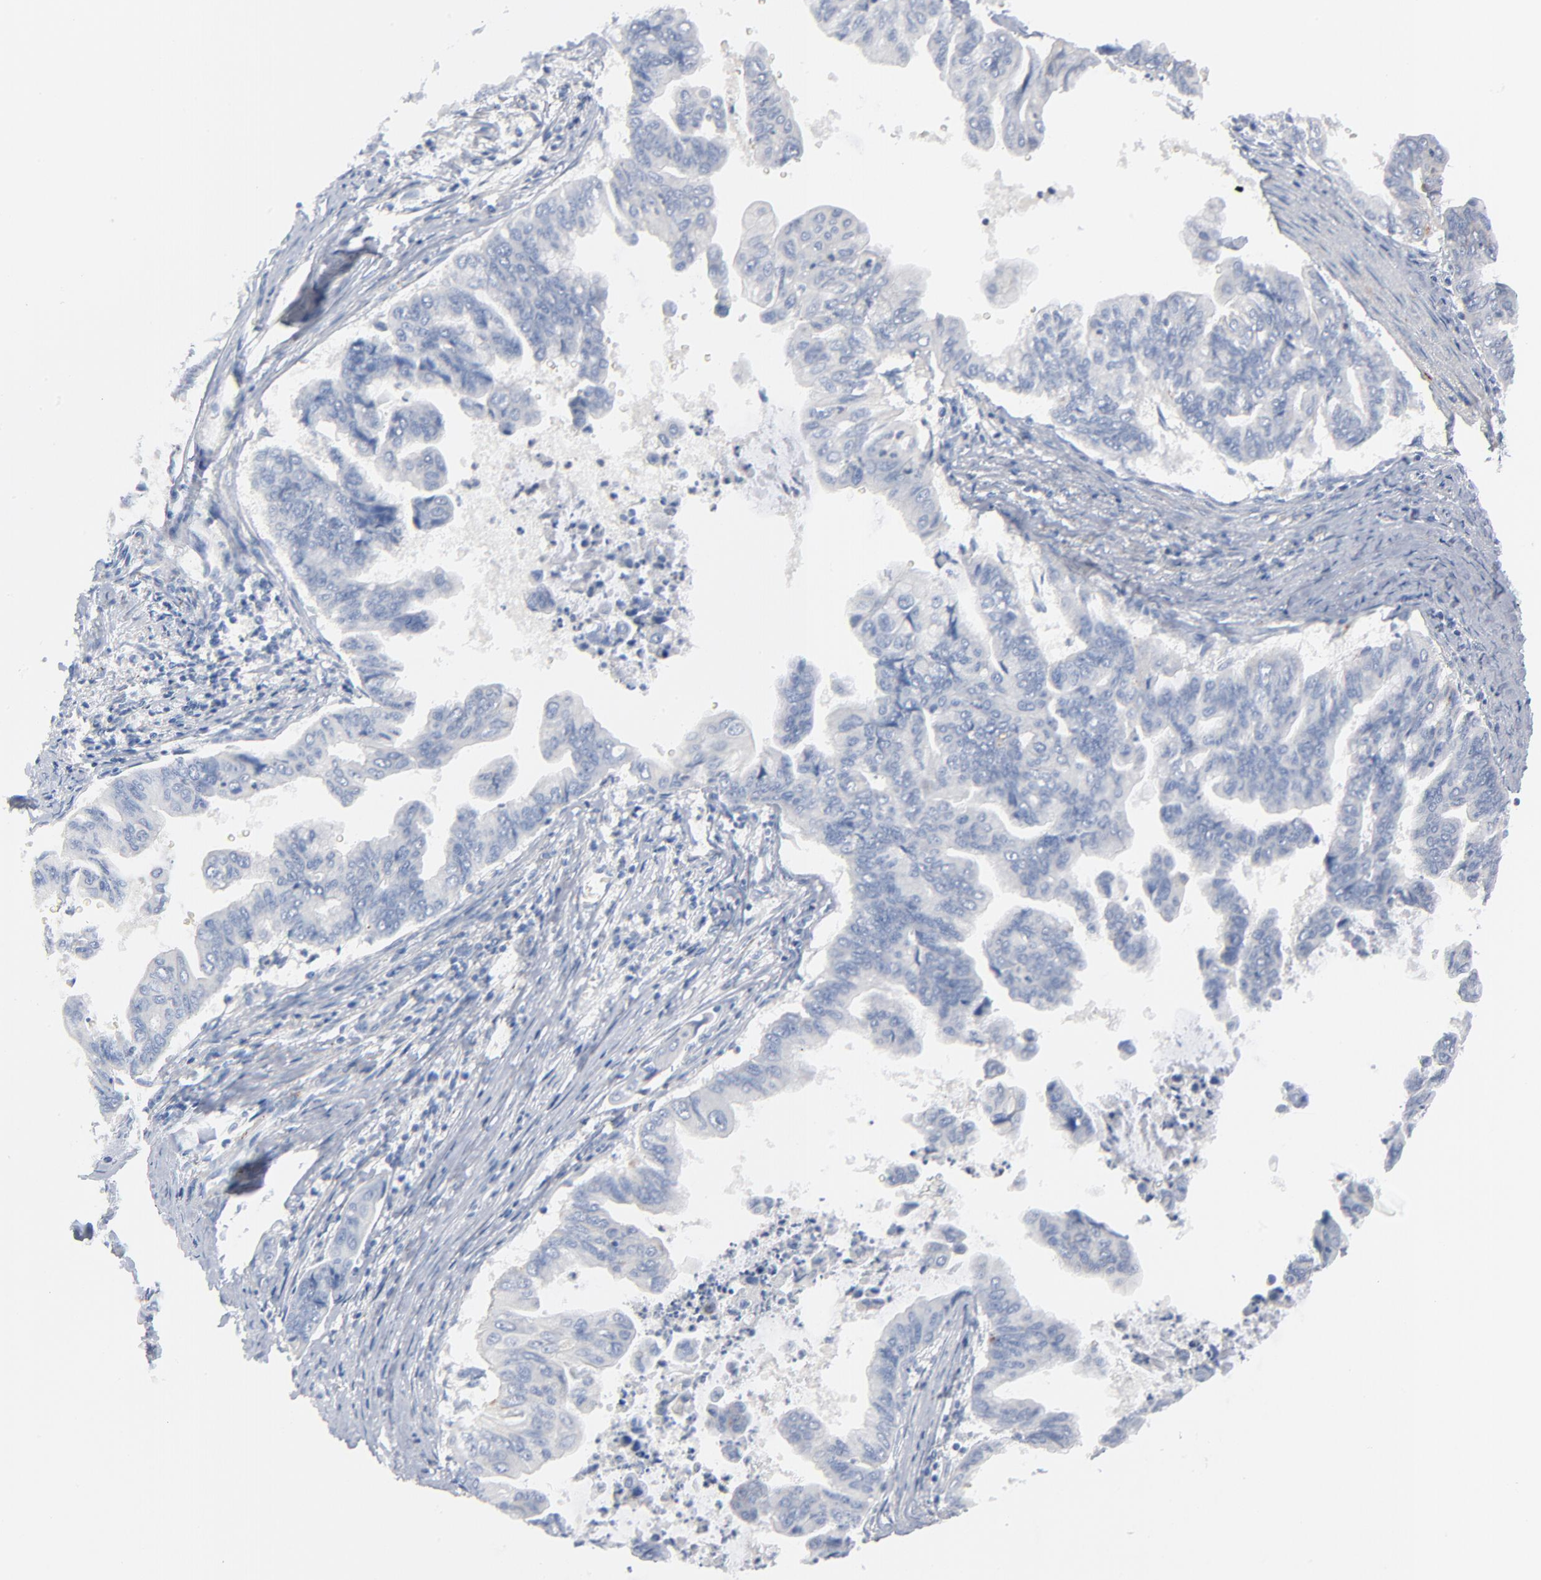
{"staining": {"intensity": "moderate", "quantity": "25%-75%", "location": "cytoplasmic/membranous"}, "tissue": "stomach cancer", "cell_type": "Tumor cells", "image_type": "cancer", "snomed": [{"axis": "morphology", "description": "Adenocarcinoma, NOS"}, {"axis": "topography", "description": "Stomach, upper"}], "caption": "IHC photomicrograph of neoplastic tissue: stomach cancer stained using IHC displays medium levels of moderate protein expression localized specifically in the cytoplasmic/membranous of tumor cells, appearing as a cytoplasmic/membranous brown color.", "gene": "IFT43", "patient": {"sex": "male", "age": 80}}